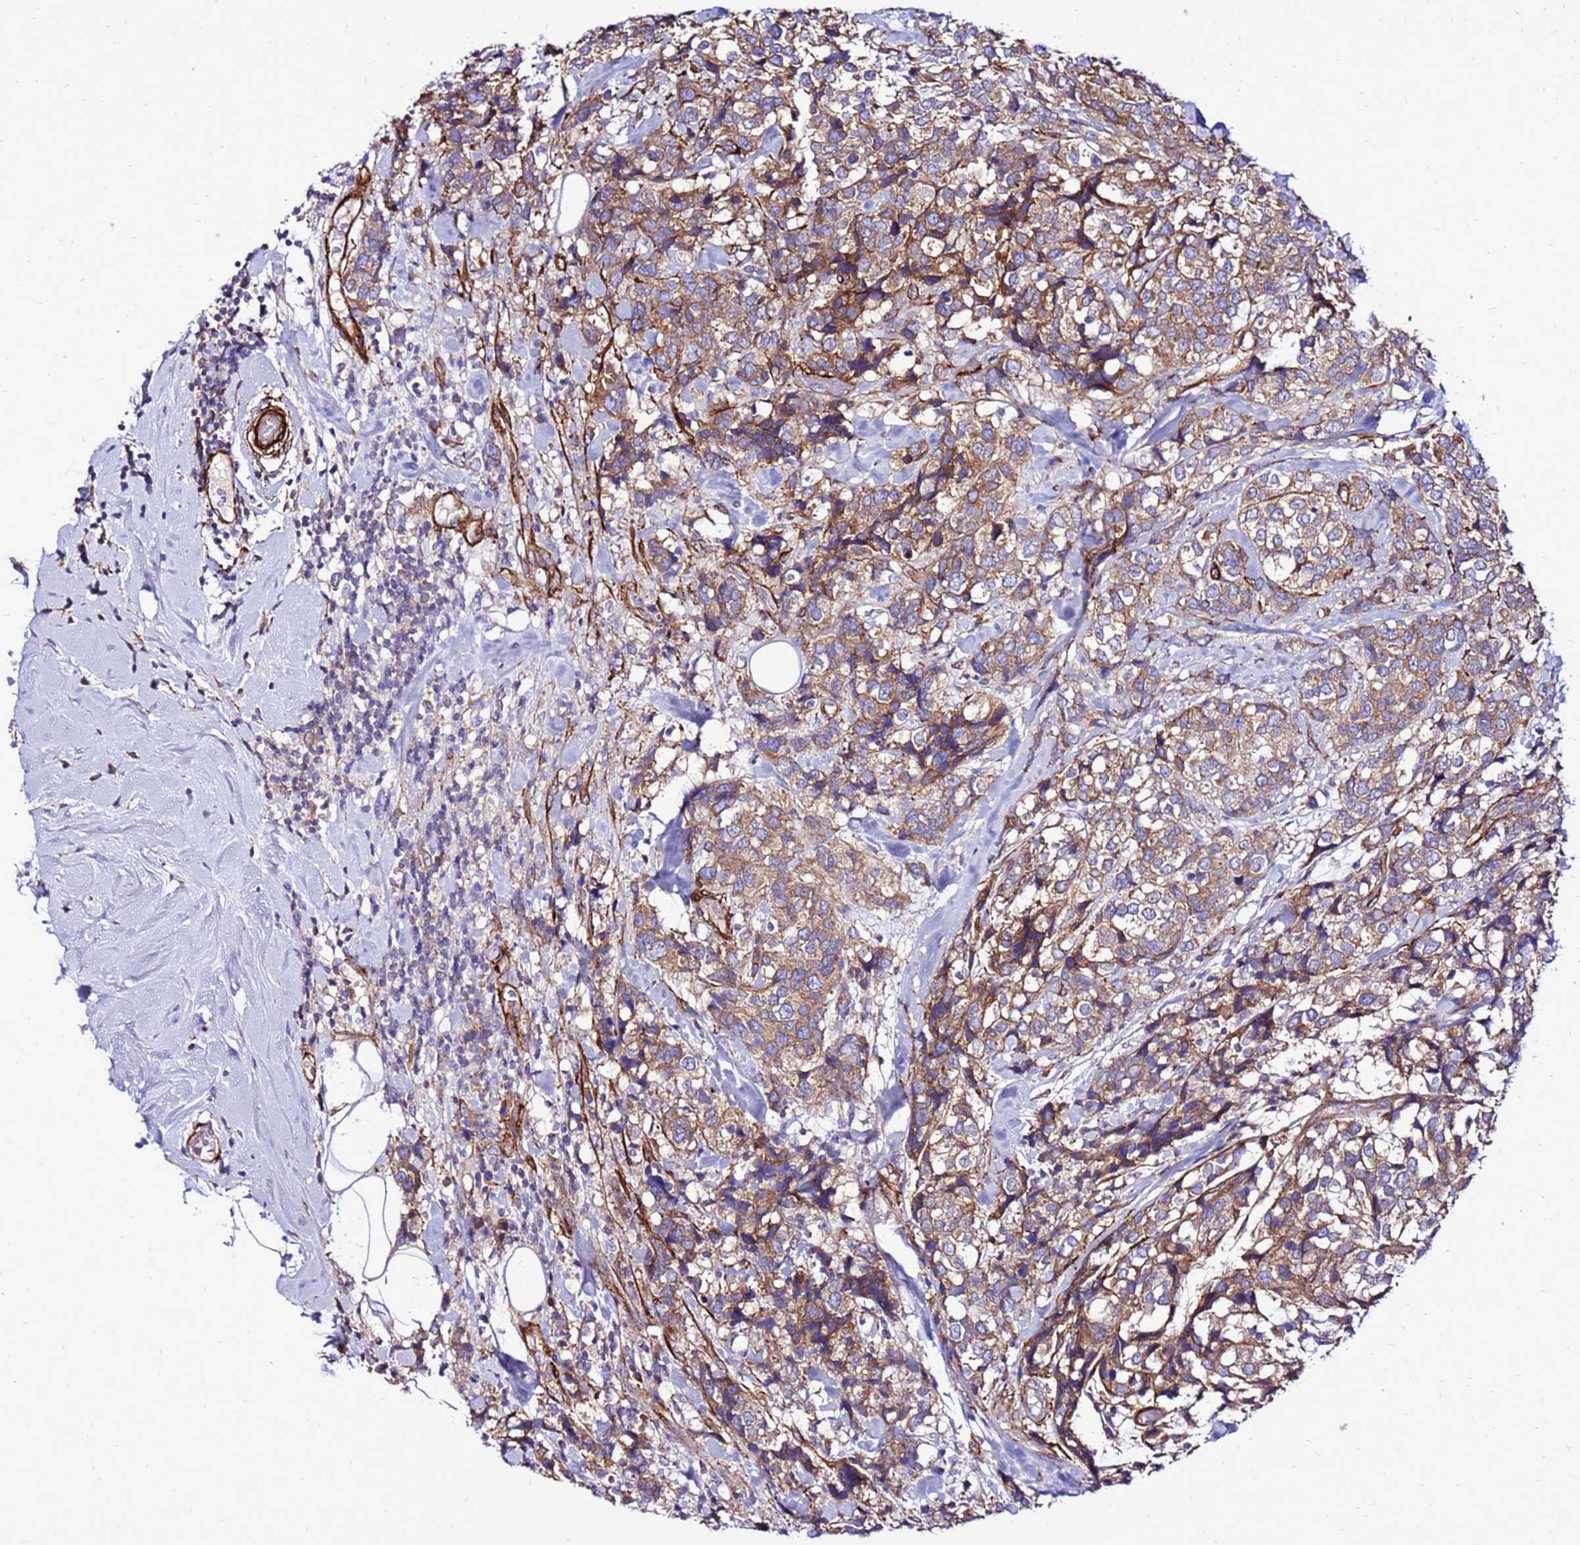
{"staining": {"intensity": "moderate", "quantity": ">75%", "location": "cytoplasmic/membranous"}, "tissue": "breast cancer", "cell_type": "Tumor cells", "image_type": "cancer", "snomed": [{"axis": "morphology", "description": "Lobular carcinoma"}, {"axis": "topography", "description": "Breast"}], "caption": "A photomicrograph of lobular carcinoma (breast) stained for a protein exhibits moderate cytoplasmic/membranous brown staining in tumor cells.", "gene": "EI24", "patient": {"sex": "female", "age": 59}}